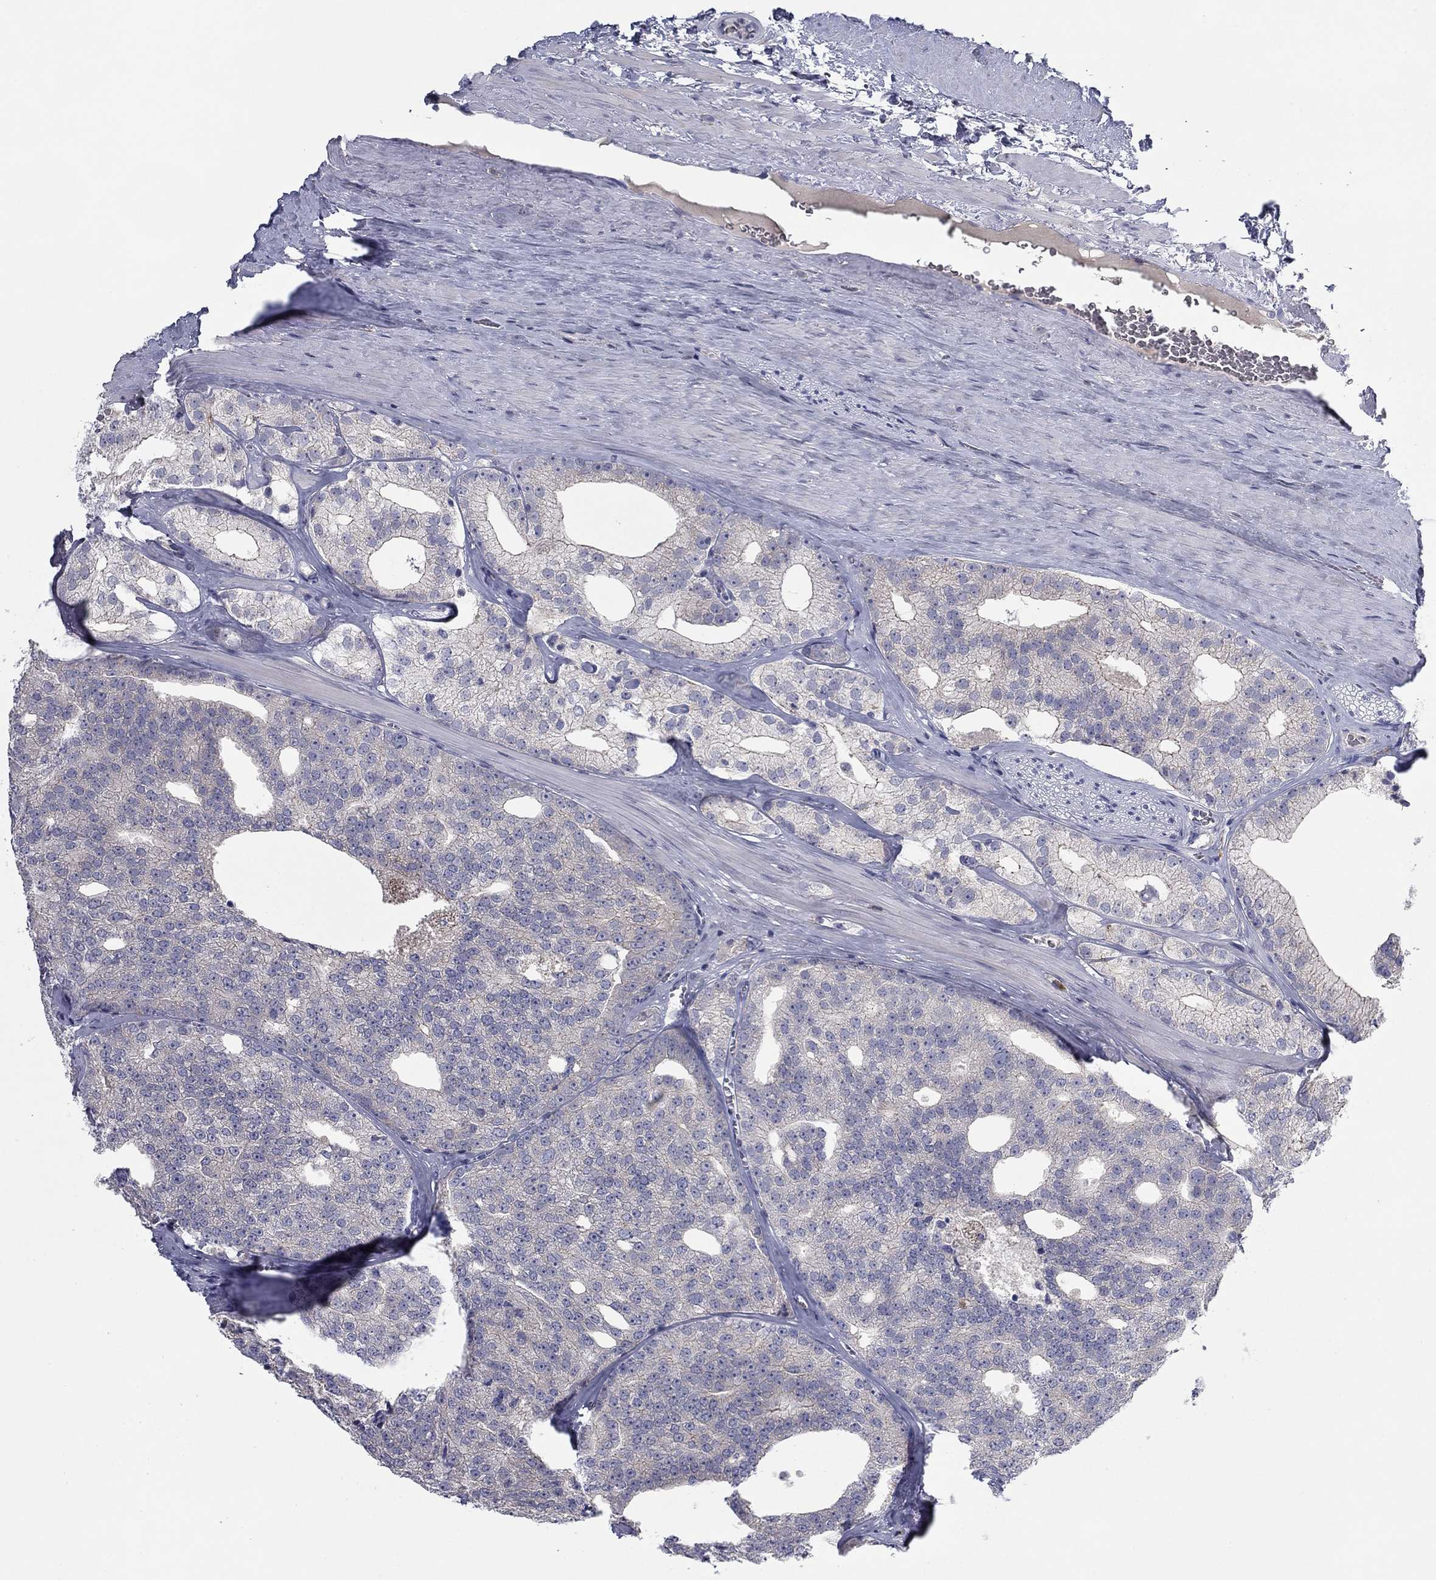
{"staining": {"intensity": "negative", "quantity": "none", "location": "none"}, "tissue": "prostate cancer", "cell_type": "Tumor cells", "image_type": "cancer", "snomed": [{"axis": "morphology", "description": "Adenocarcinoma, NOS"}, {"axis": "topography", "description": "Prostate and seminal vesicle, NOS"}], "caption": "Immunohistochemical staining of human prostate adenocarcinoma exhibits no significant staining in tumor cells.", "gene": "CNTNAP4", "patient": {"sex": "male", "age": 62}}